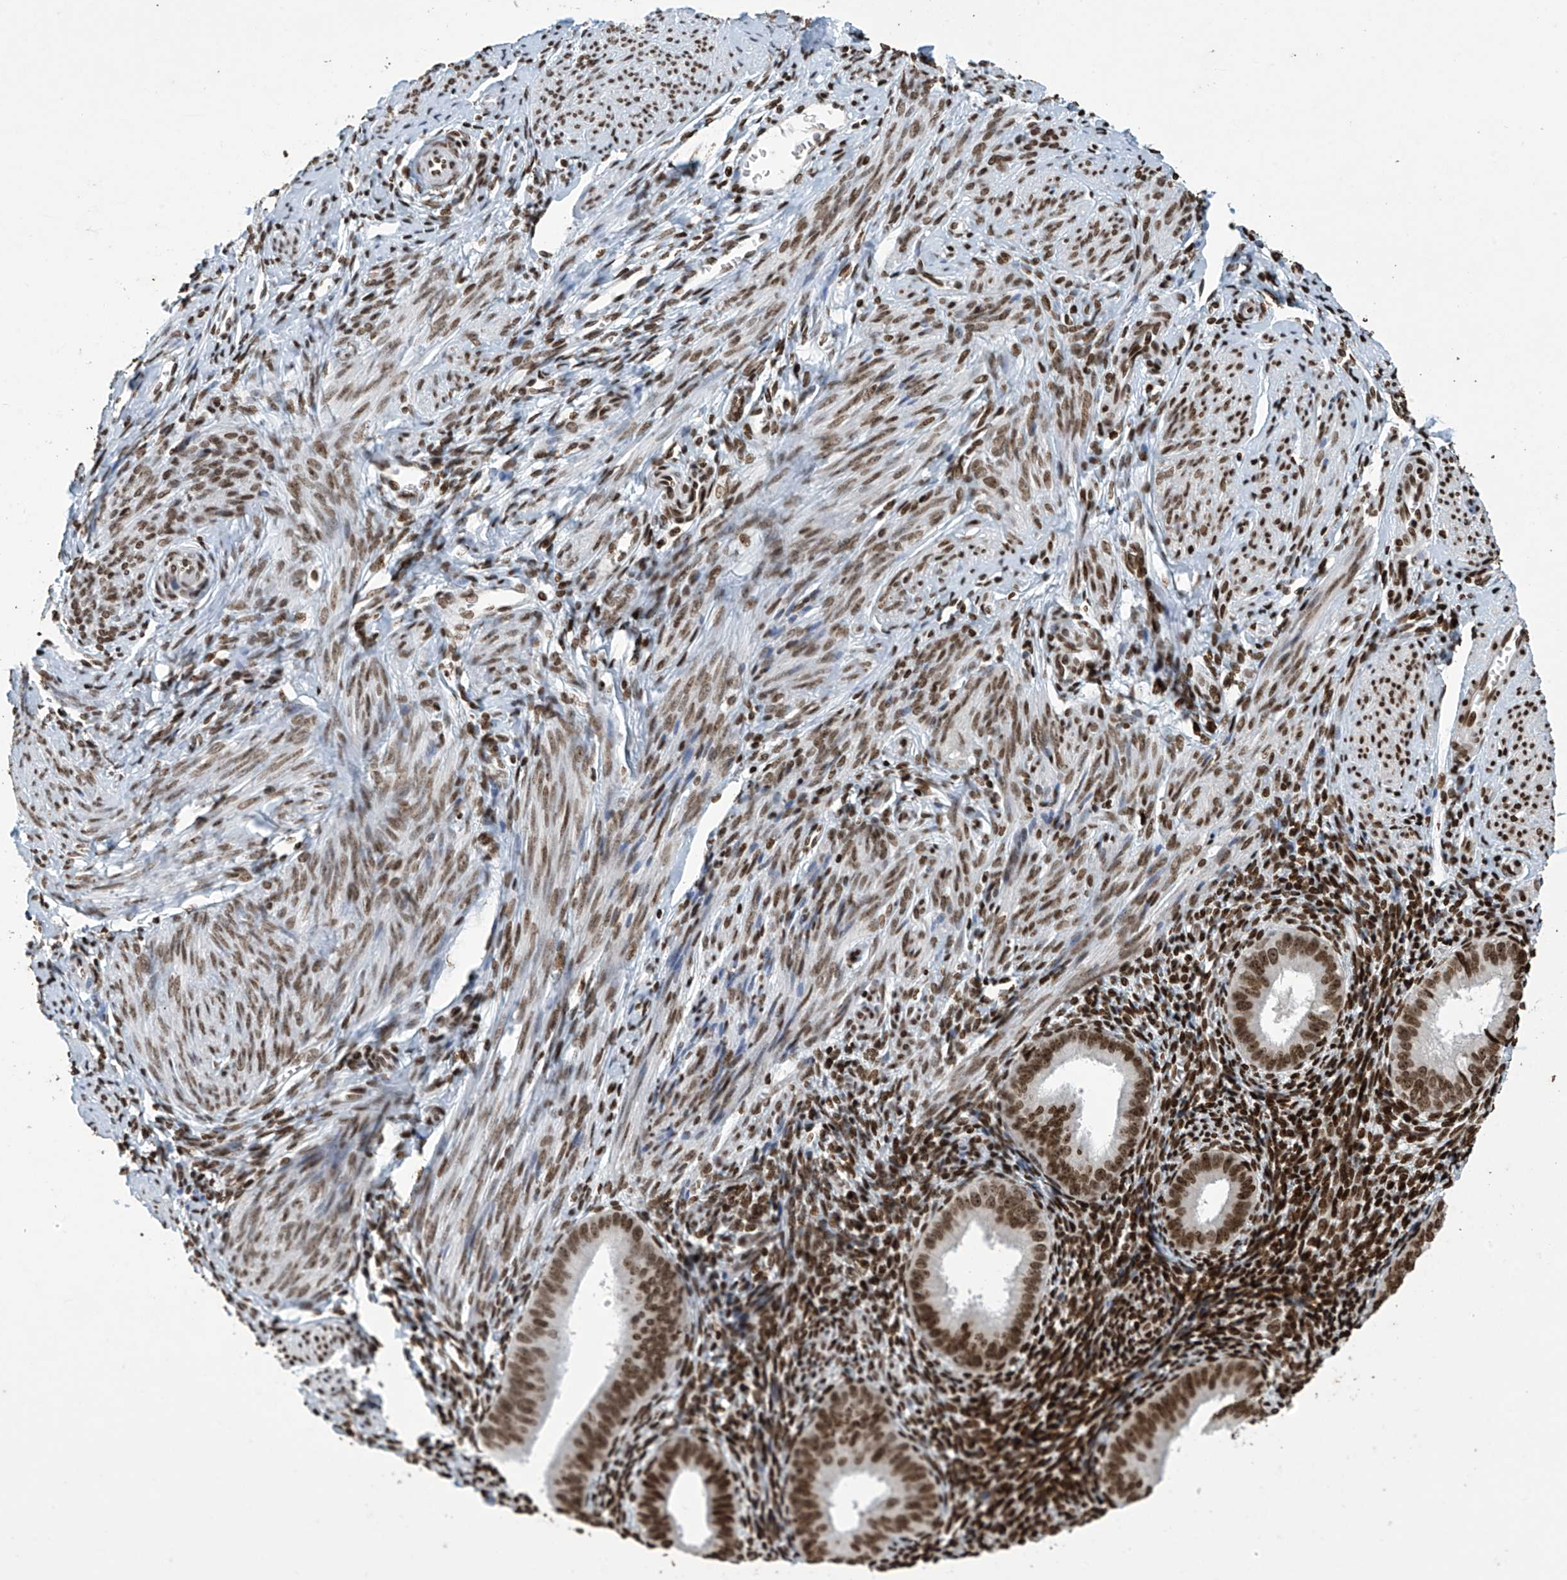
{"staining": {"intensity": "strong", "quantity": ">75%", "location": "nuclear"}, "tissue": "endometrium", "cell_type": "Cells in endometrial stroma", "image_type": "normal", "snomed": [{"axis": "morphology", "description": "Normal tissue, NOS"}, {"axis": "topography", "description": "Uterus"}, {"axis": "topography", "description": "Endometrium"}], "caption": "Immunohistochemistry (IHC) histopathology image of benign human endometrium stained for a protein (brown), which displays high levels of strong nuclear positivity in approximately >75% of cells in endometrial stroma.", "gene": "H4C16", "patient": {"sex": "female", "age": 48}}